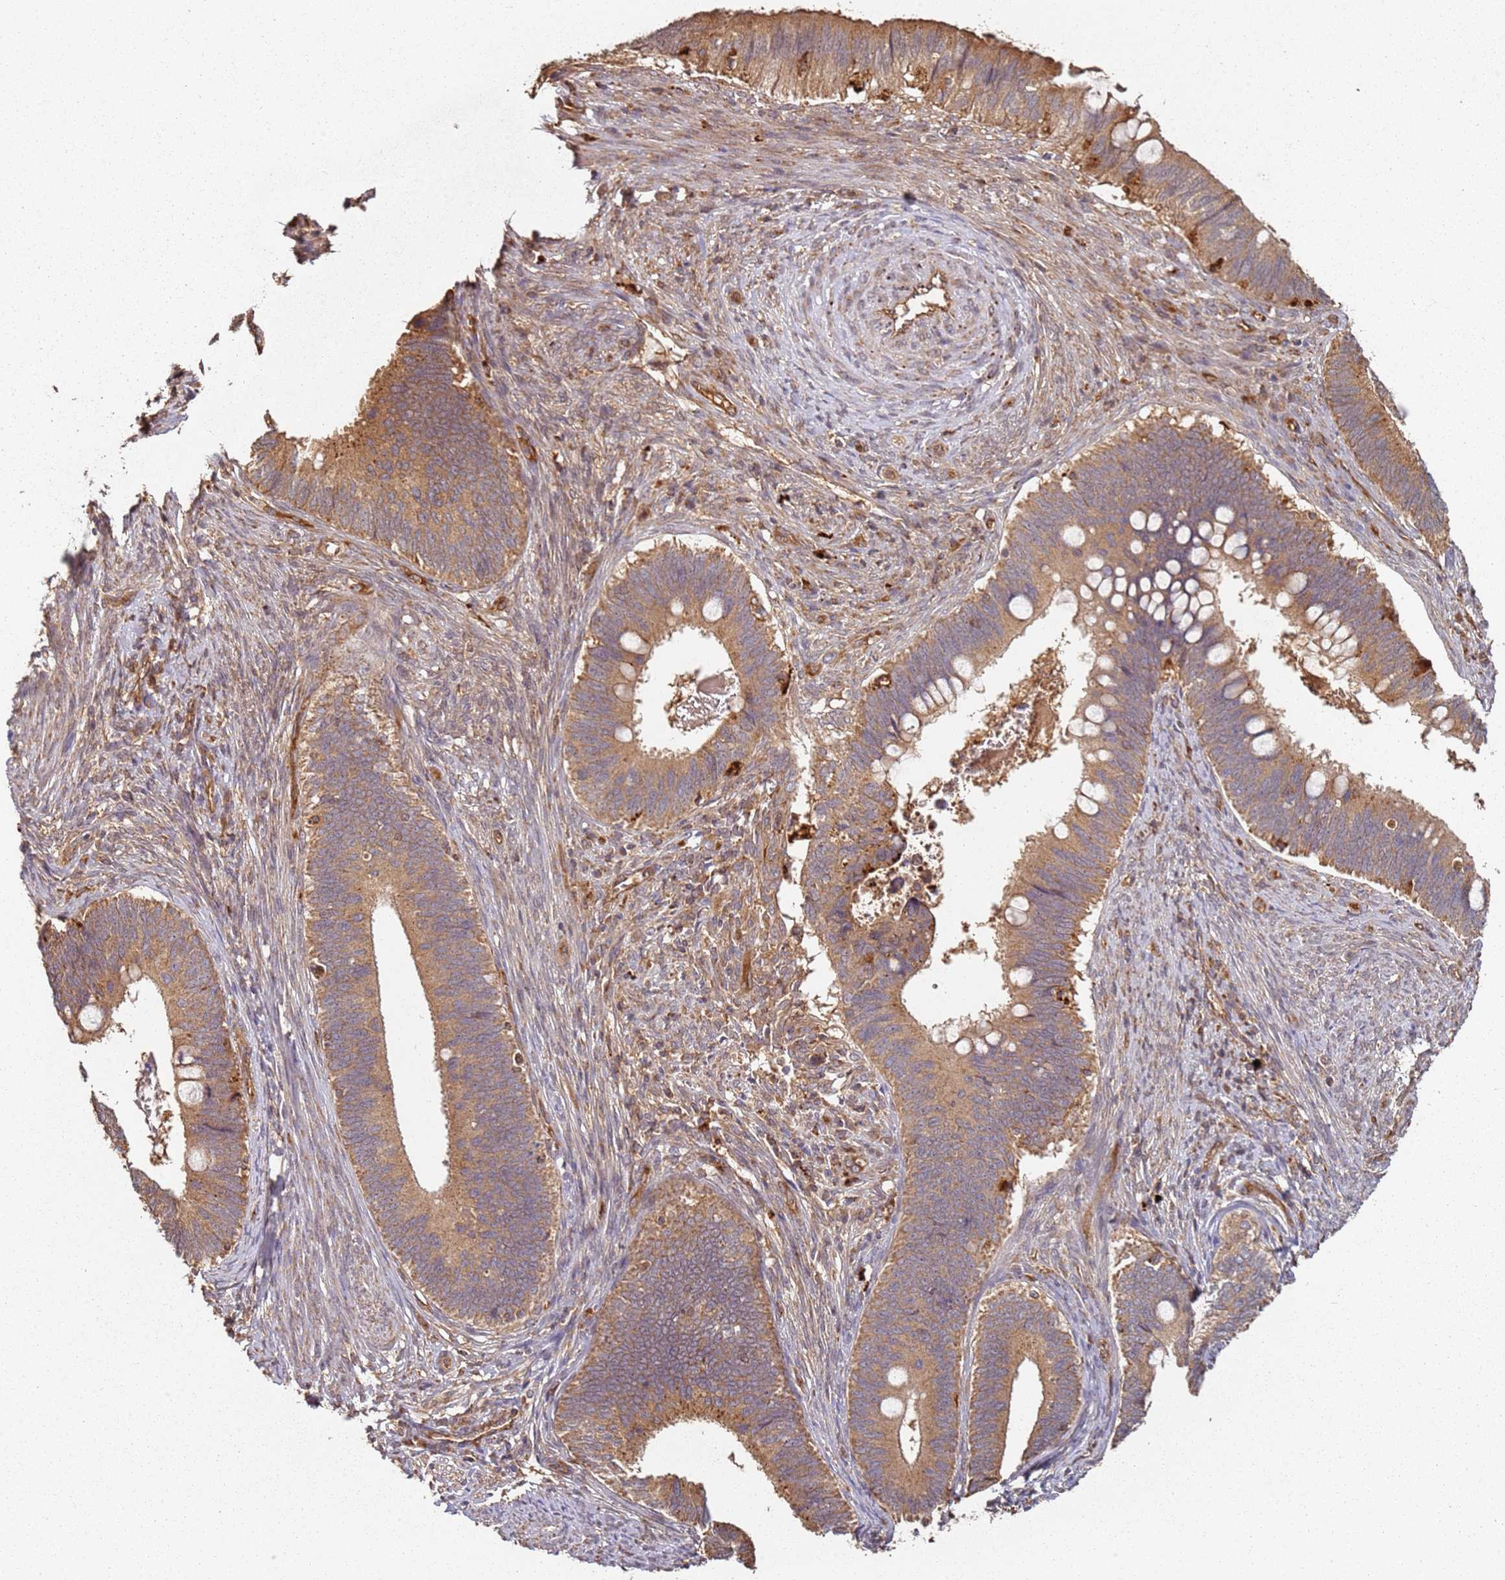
{"staining": {"intensity": "moderate", "quantity": ">75%", "location": "cytoplasmic/membranous"}, "tissue": "cervical cancer", "cell_type": "Tumor cells", "image_type": "cancer", "snomed": [{"axis": "morphology", "description": "Adenocarcinoma, NOS"}, {"axis": "topography", "description": "Cervix"}], "caption": "Immunohistochemistry (DAB (3,3'-diaminobenzidine)) staining of adenocarcinoma (cervical) exhibits moderate cytoplasmic/membranous protein staining in about >75% of tumor cells.", "gene": "SCGB2B2", "patient": {"sex": "female", "age": 42}}